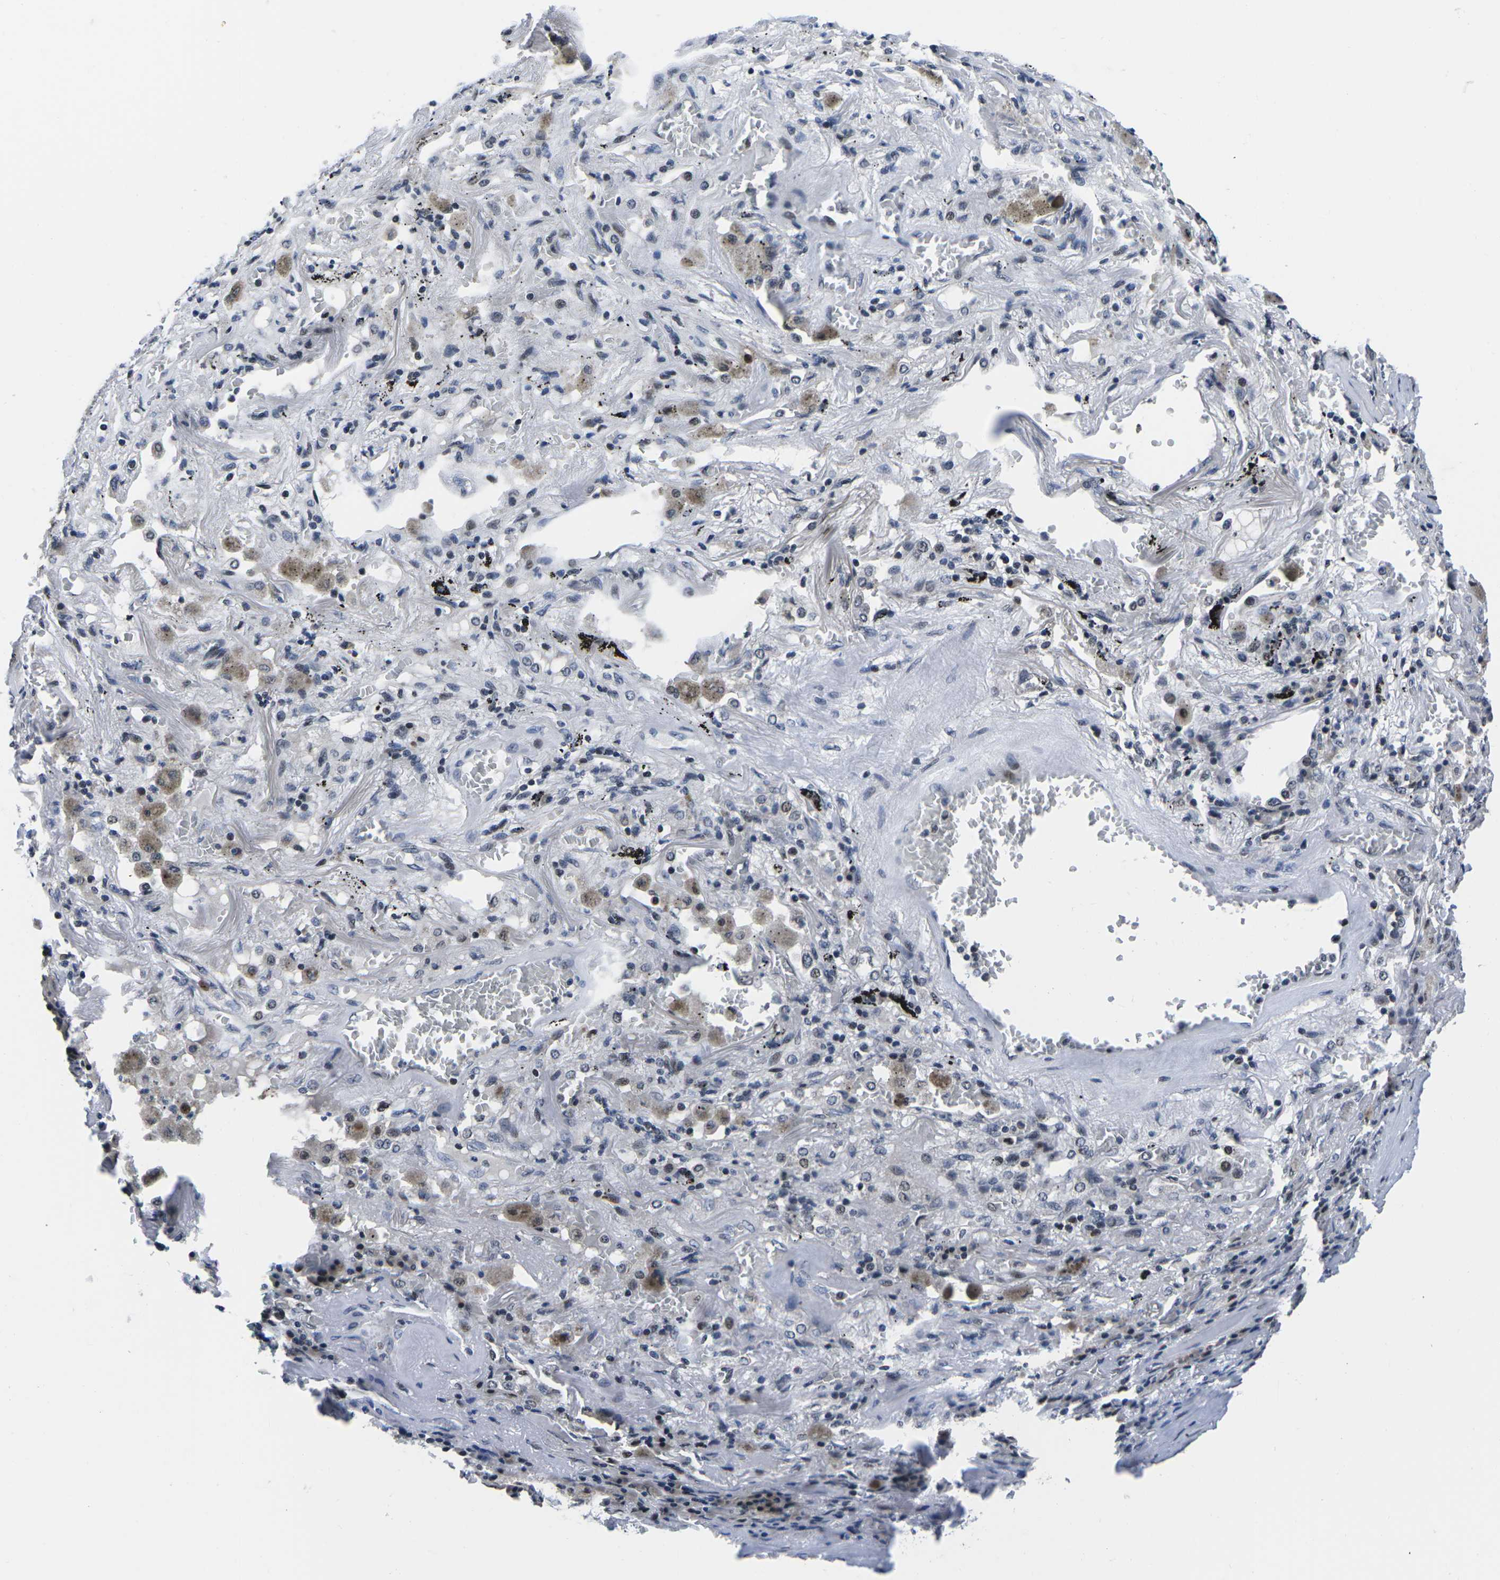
{"staining": {"intensity": "moderate", "quantity": "<25%", "location": "nuclear"}, "tissue": "lung cancer", "cell_type": "Tumor cells", "image_type": "cancer", "snomed": [{"axis": "morphology", "description": "Squamous cell carcinoma, NOS"}, {"axis": "topography", "description": "Lung"}], "caption": "Protein analysis of lung cancer tissue exhibits moderate nuclear expression in approximately <25% of tumor cells.", "gene": "CDC73", "patient": {"sex": "male", "age": 57}}